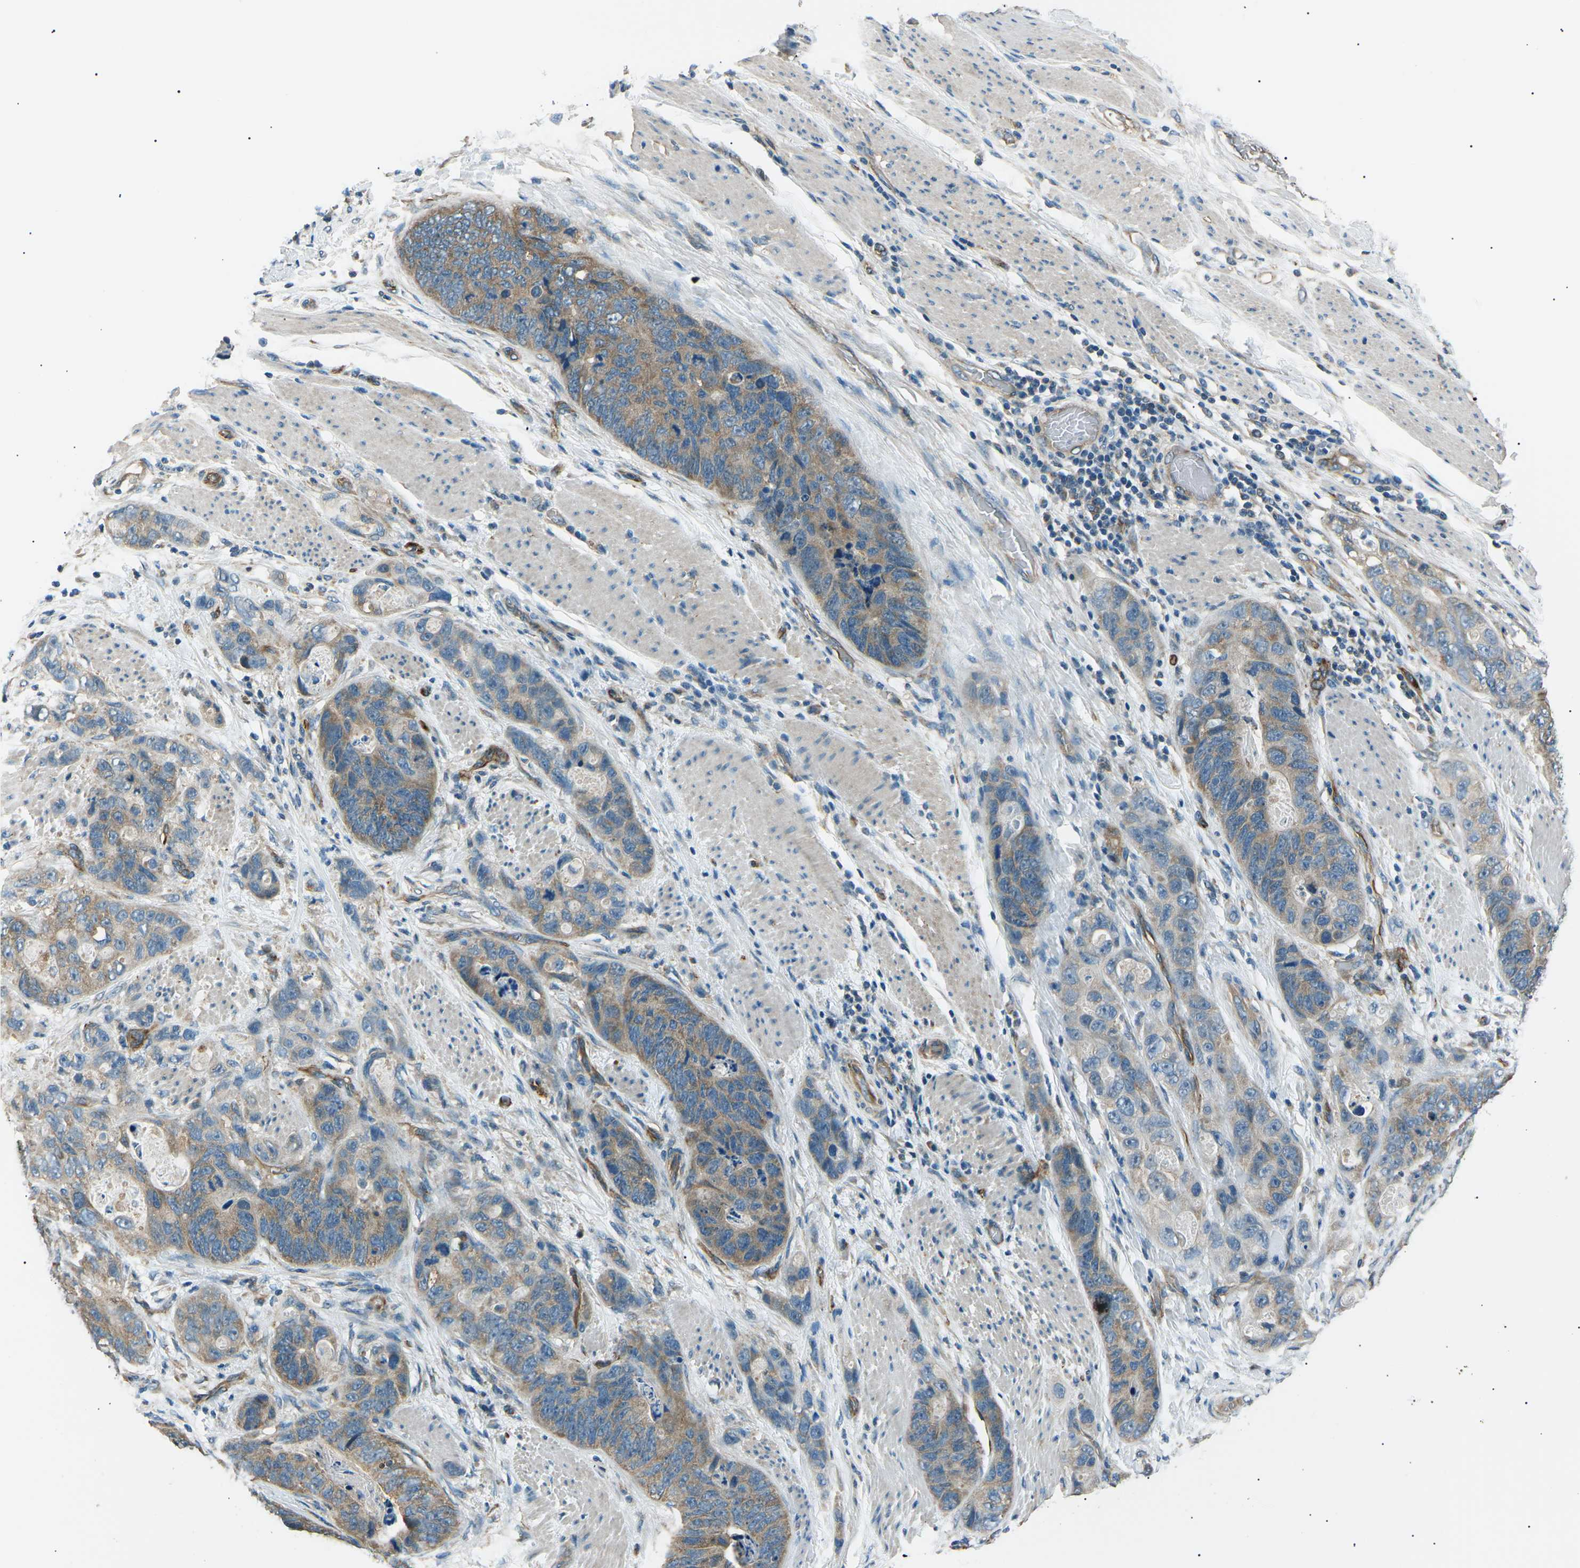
{"staining": {"intensity": "moderate", "quantity": ">75%", "location": "cytoplasmic/membranous"}, "tissue": "stomach cancer", "cell_type": "Tumor cells", "image_type": "cancer", "snomed": [{"axis": "morphology", "description": "Adenocarcinoma, NOS"}, {"axis": "topography", "description": "Stomach"}], "caption": "Immunohistochemistry image of neoplastic tissue: adenocarcinoma (stomach) stained using immunohistochemistry (IHC) reveals medium levels of moderate protein expression localized specifically in the cytoplasmic/membranous of tumor cells, appearing as a cytoplasmic/membranous brown color.", "gene": "SLK", "patient": {"sex": "female", "age": 89}}